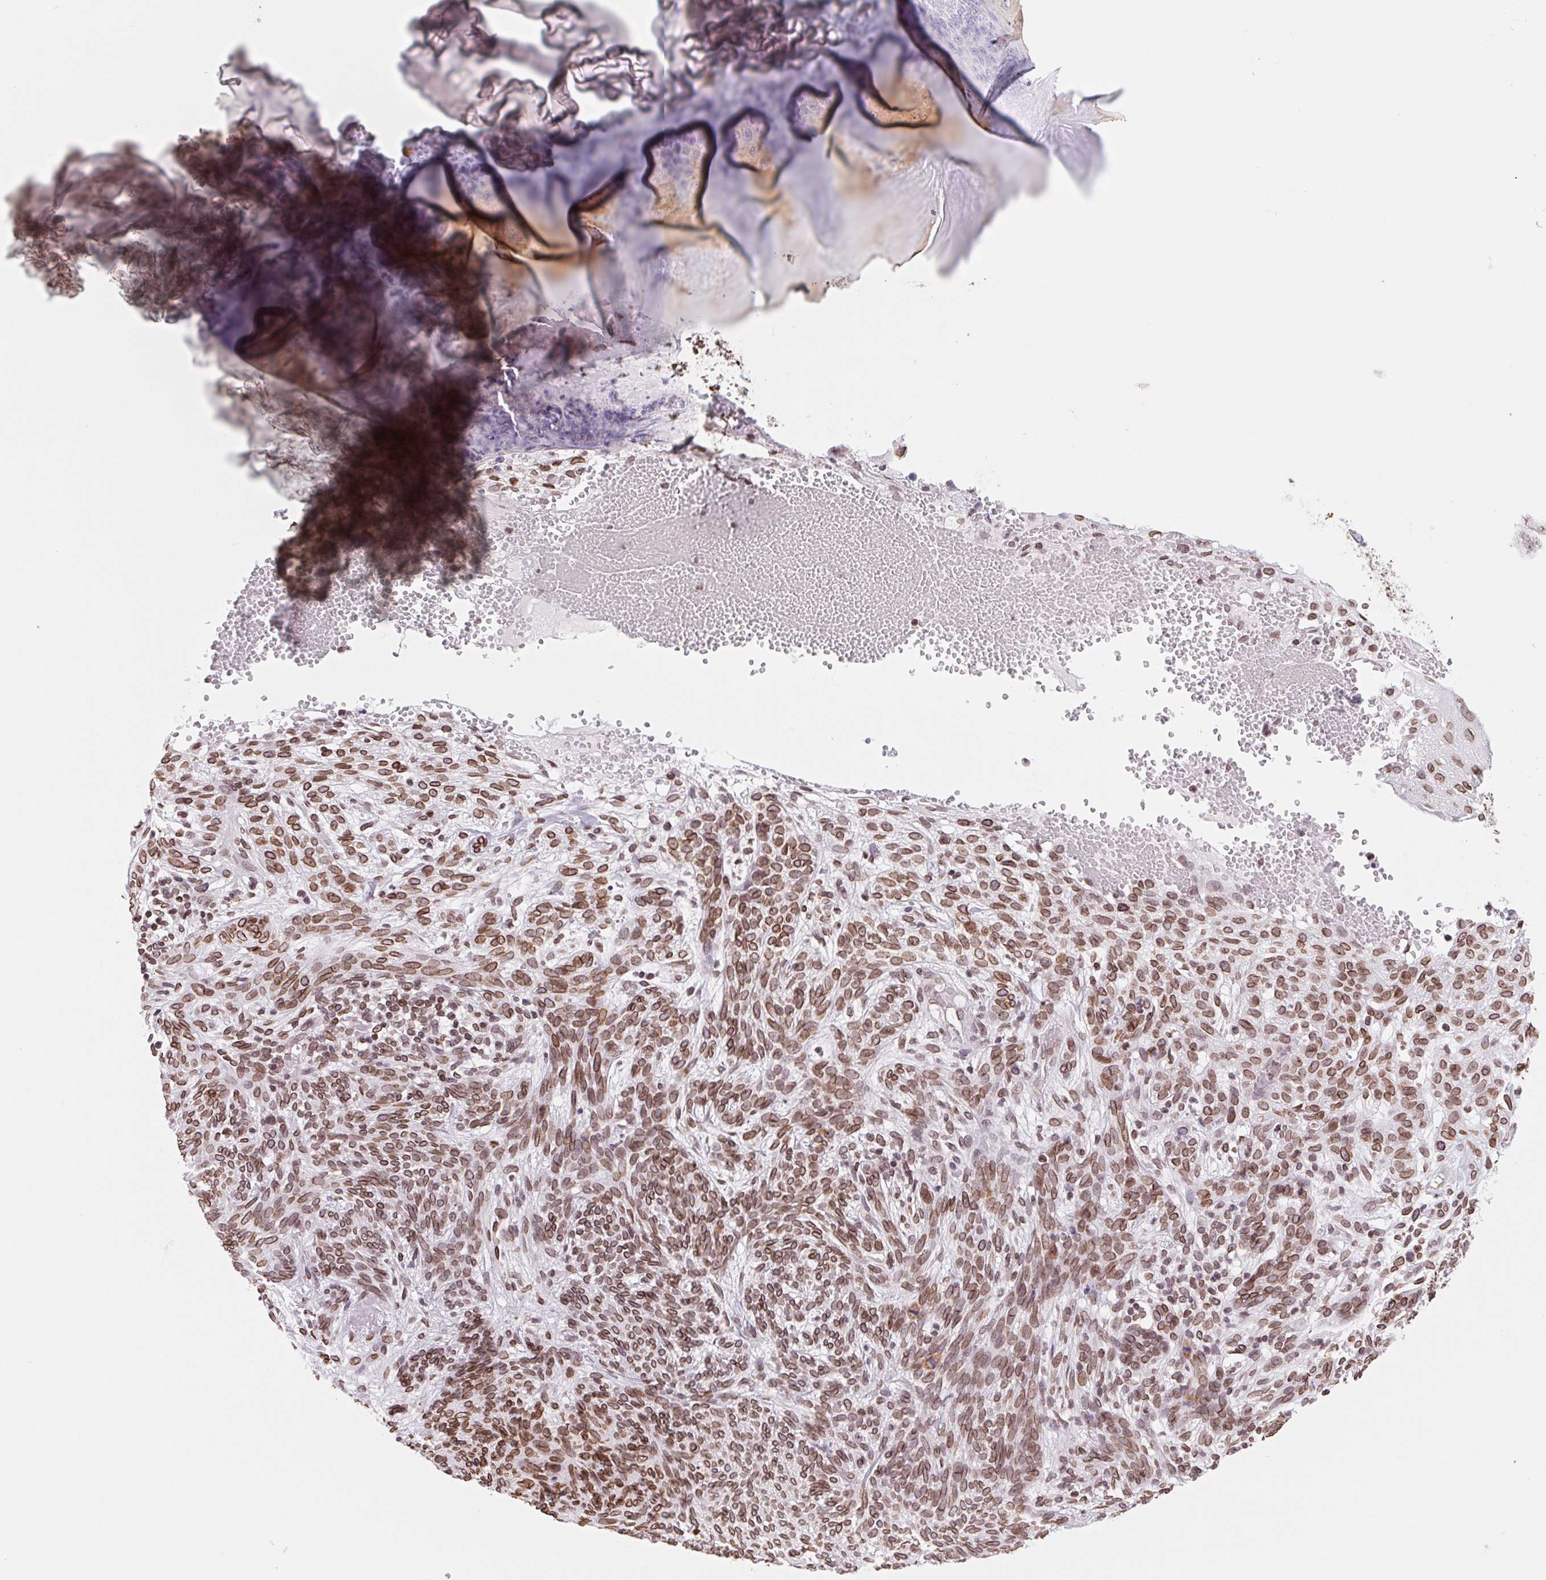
{"staining": {"intensity": "moderate", "quantity": ">75%", "location": "cytoplasmic/membranous,nuclear"}, "tissue": "skin cancer", "cell_type": "Tumor cells", "image_type": "cancer", "snomed": [{"axis": "morphology", "description": "Basal cell carcinoma"}, {"axis": "topography", "description": "Skin"}], "caption": "Protein expression analysis of basal cell carcinoma (skin) displays moderate cytoplasmic/membranous and nuclear positivity in about >75% of tumor cells.", "gene": "LMNB2", "patient": {"sex": "male", "age": 84}}